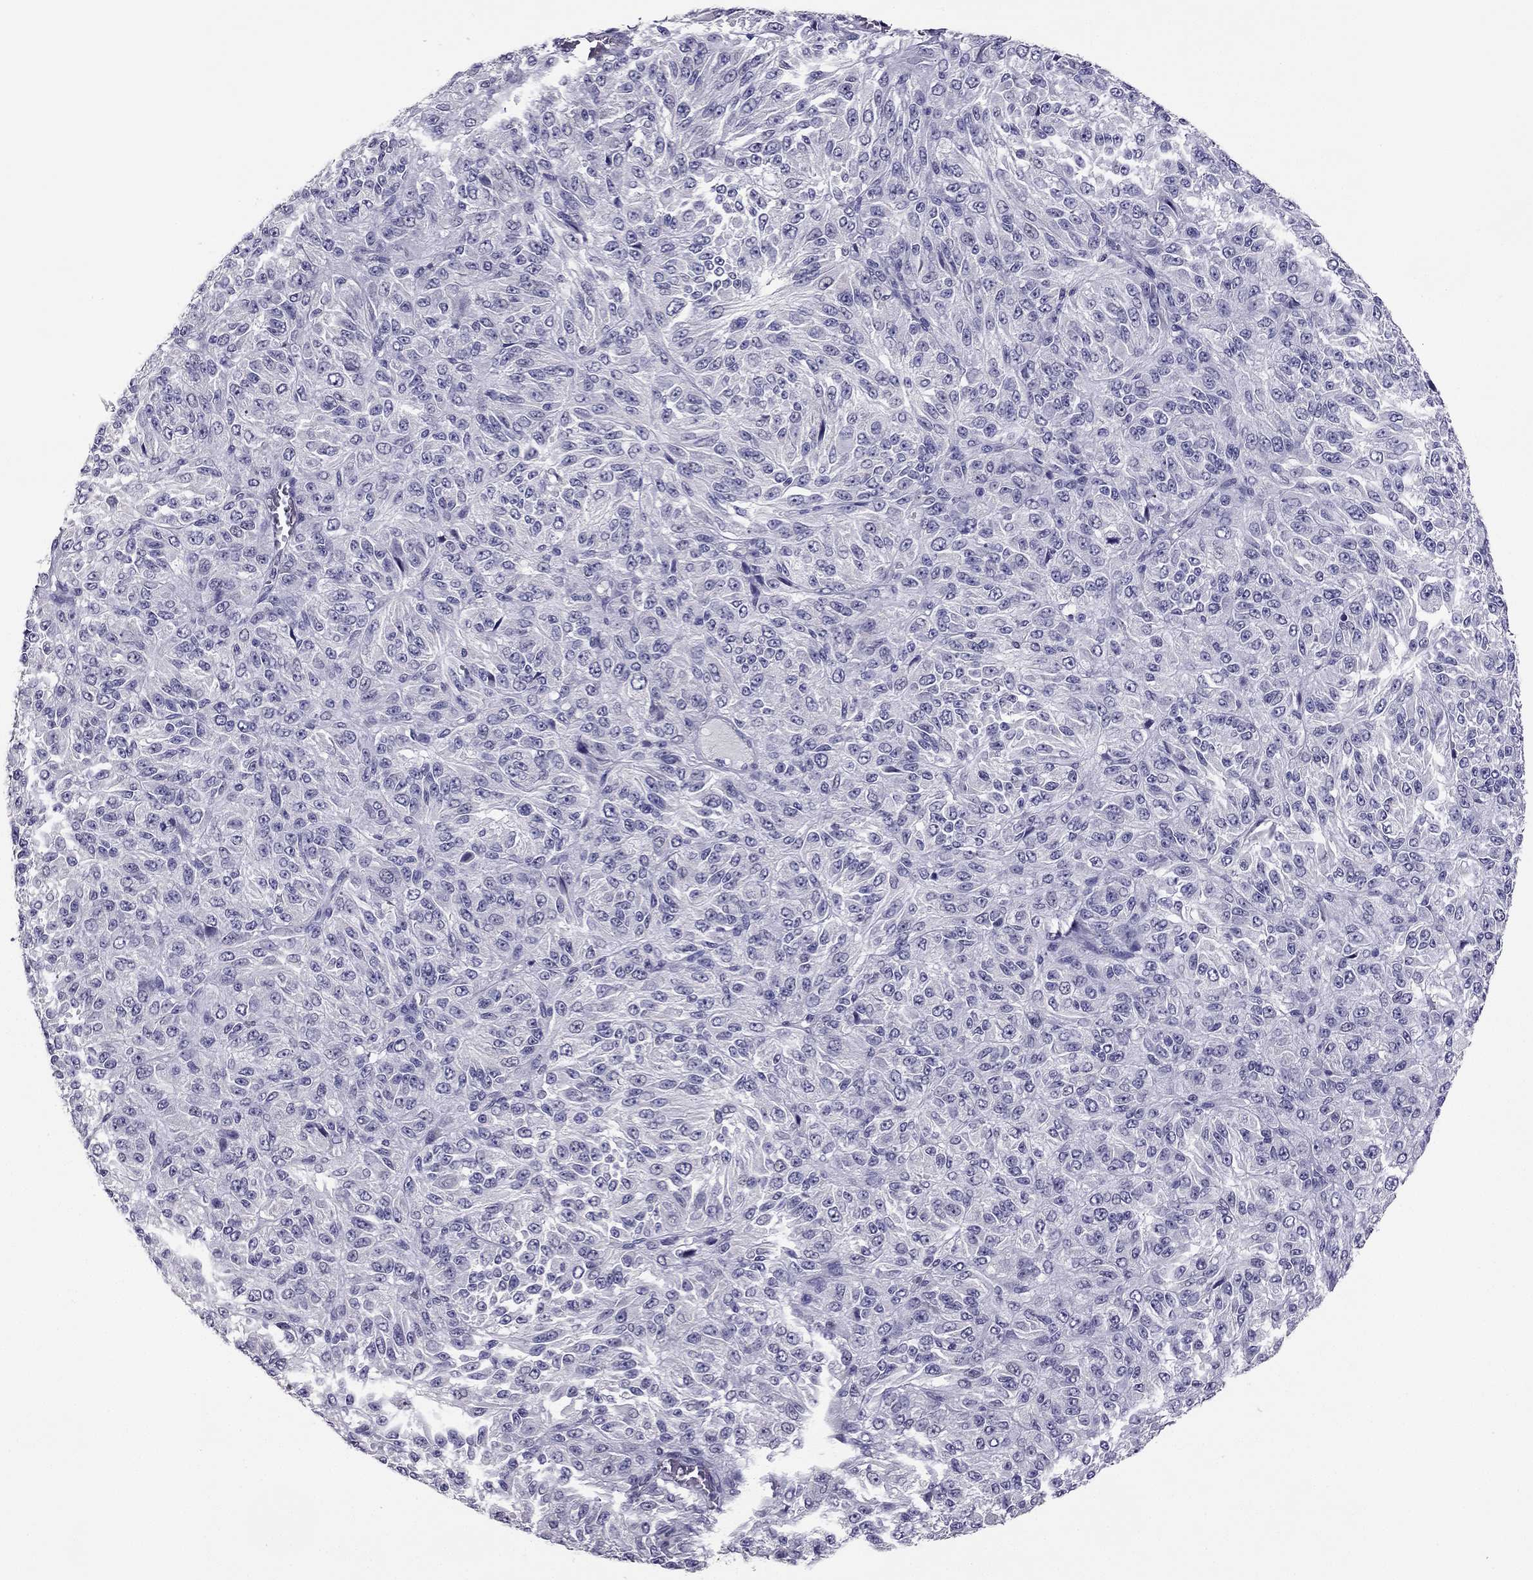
{"staining": {"intensity": "negative", "quantity": "none", "location": "none"}, "tissue": "melanoma", "cell_type": "Tumor cells", "image_type": "cancer", "snomed": [{"axis": "morphology", "description": "Malignant melanoma, Metastatic site"}, {"axis": "topography", "description": "Brain"}], "caption": "Tumor cells are negative for brown protein staining in malignant melanoma (metastatic site). Nuclei are stained in blue.", "gene": "RHO", "patient": {"sex": "female", "age": 56}}